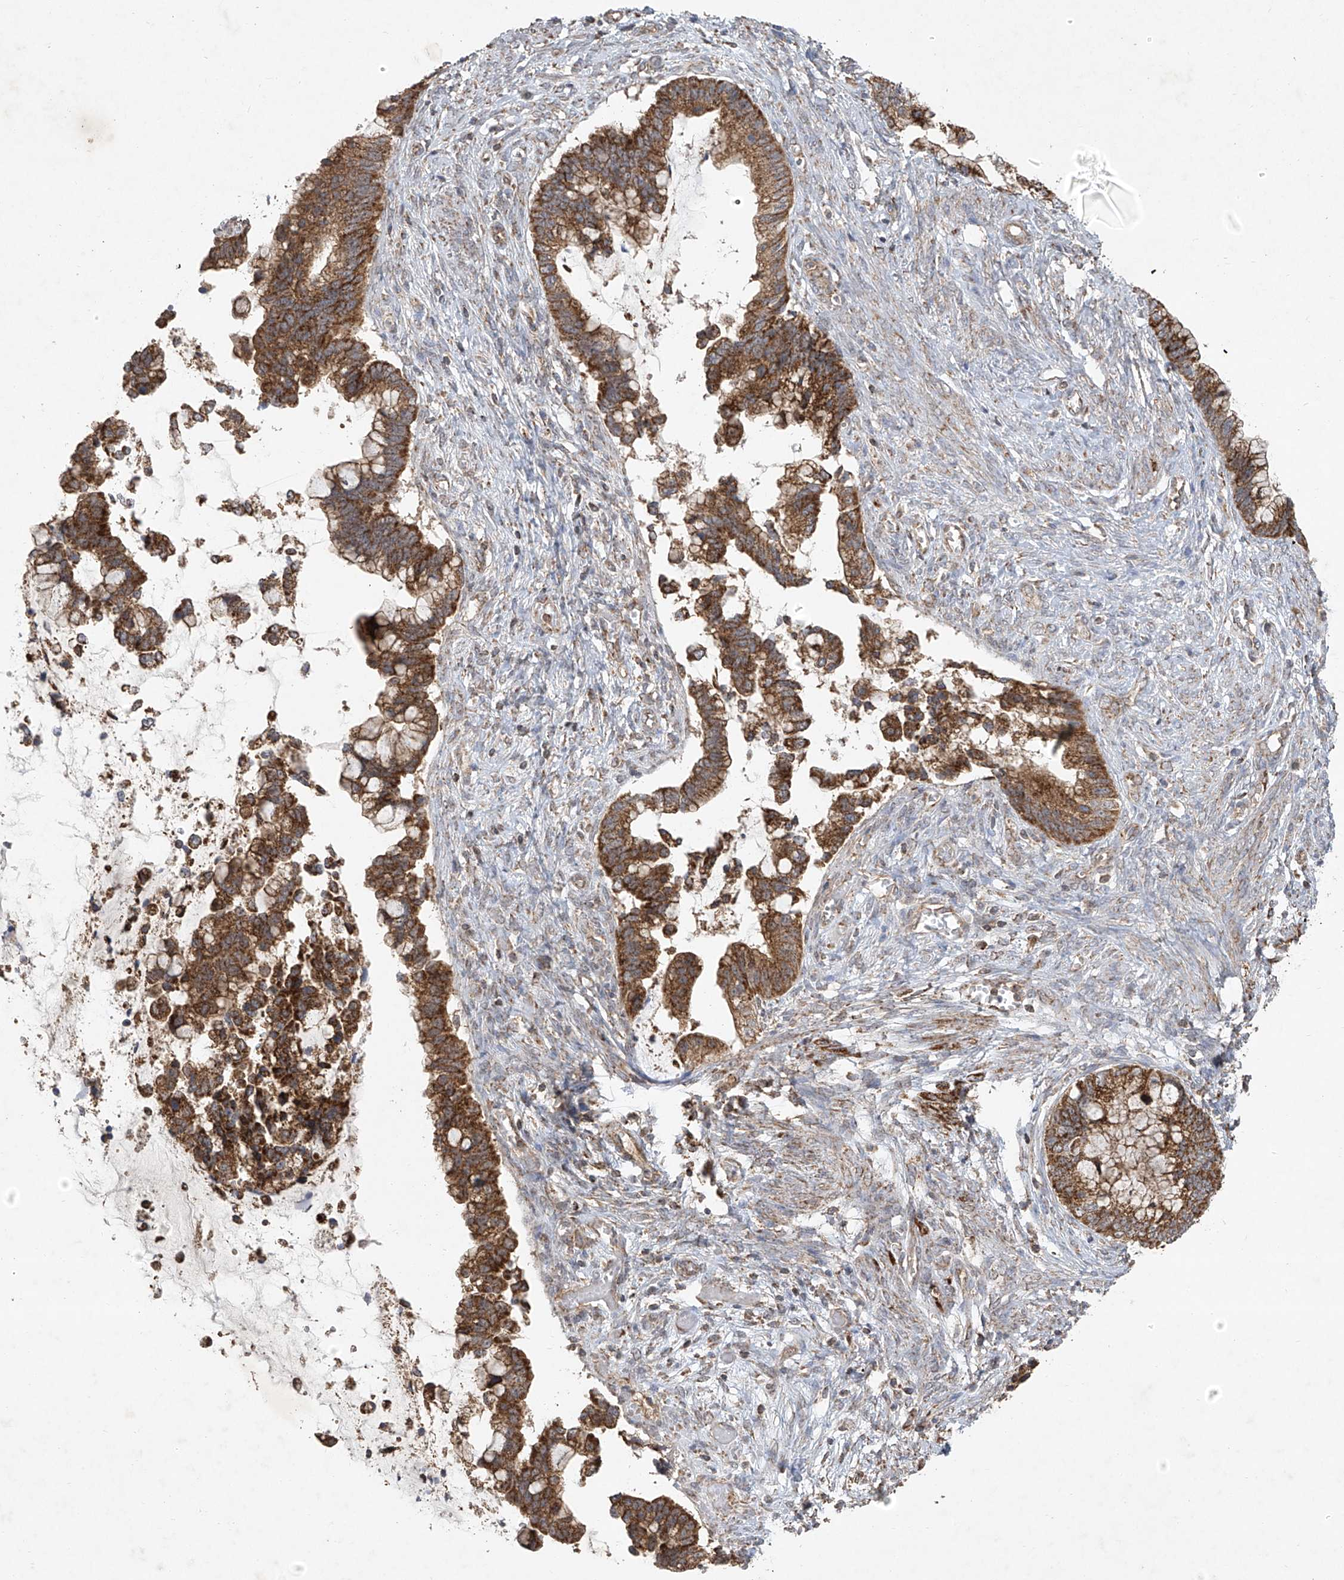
{"staining": {"intensity": "strong", "quantity": ">75%", "location": "cytoplasmic/membranous"}, "tissue": "cervical cancer", "cell_type": "Tumor cells", "image_type": "cancer", "snomed": [{"axis": "morphology", "description": "Adenocarcinoma, NOS"}, {"axis": "topography", "description": "Cervix"}], "caption": "High-power microscopy captured an immunohistochemistry (IHC) histopathology image of cervical adenocarcinoma, revealing strong cytoplasmic/membranous expression in approximately >75% of tumor cells.", "gene": "UQCC1", "patient": {"sex": "female", "age": 44}}